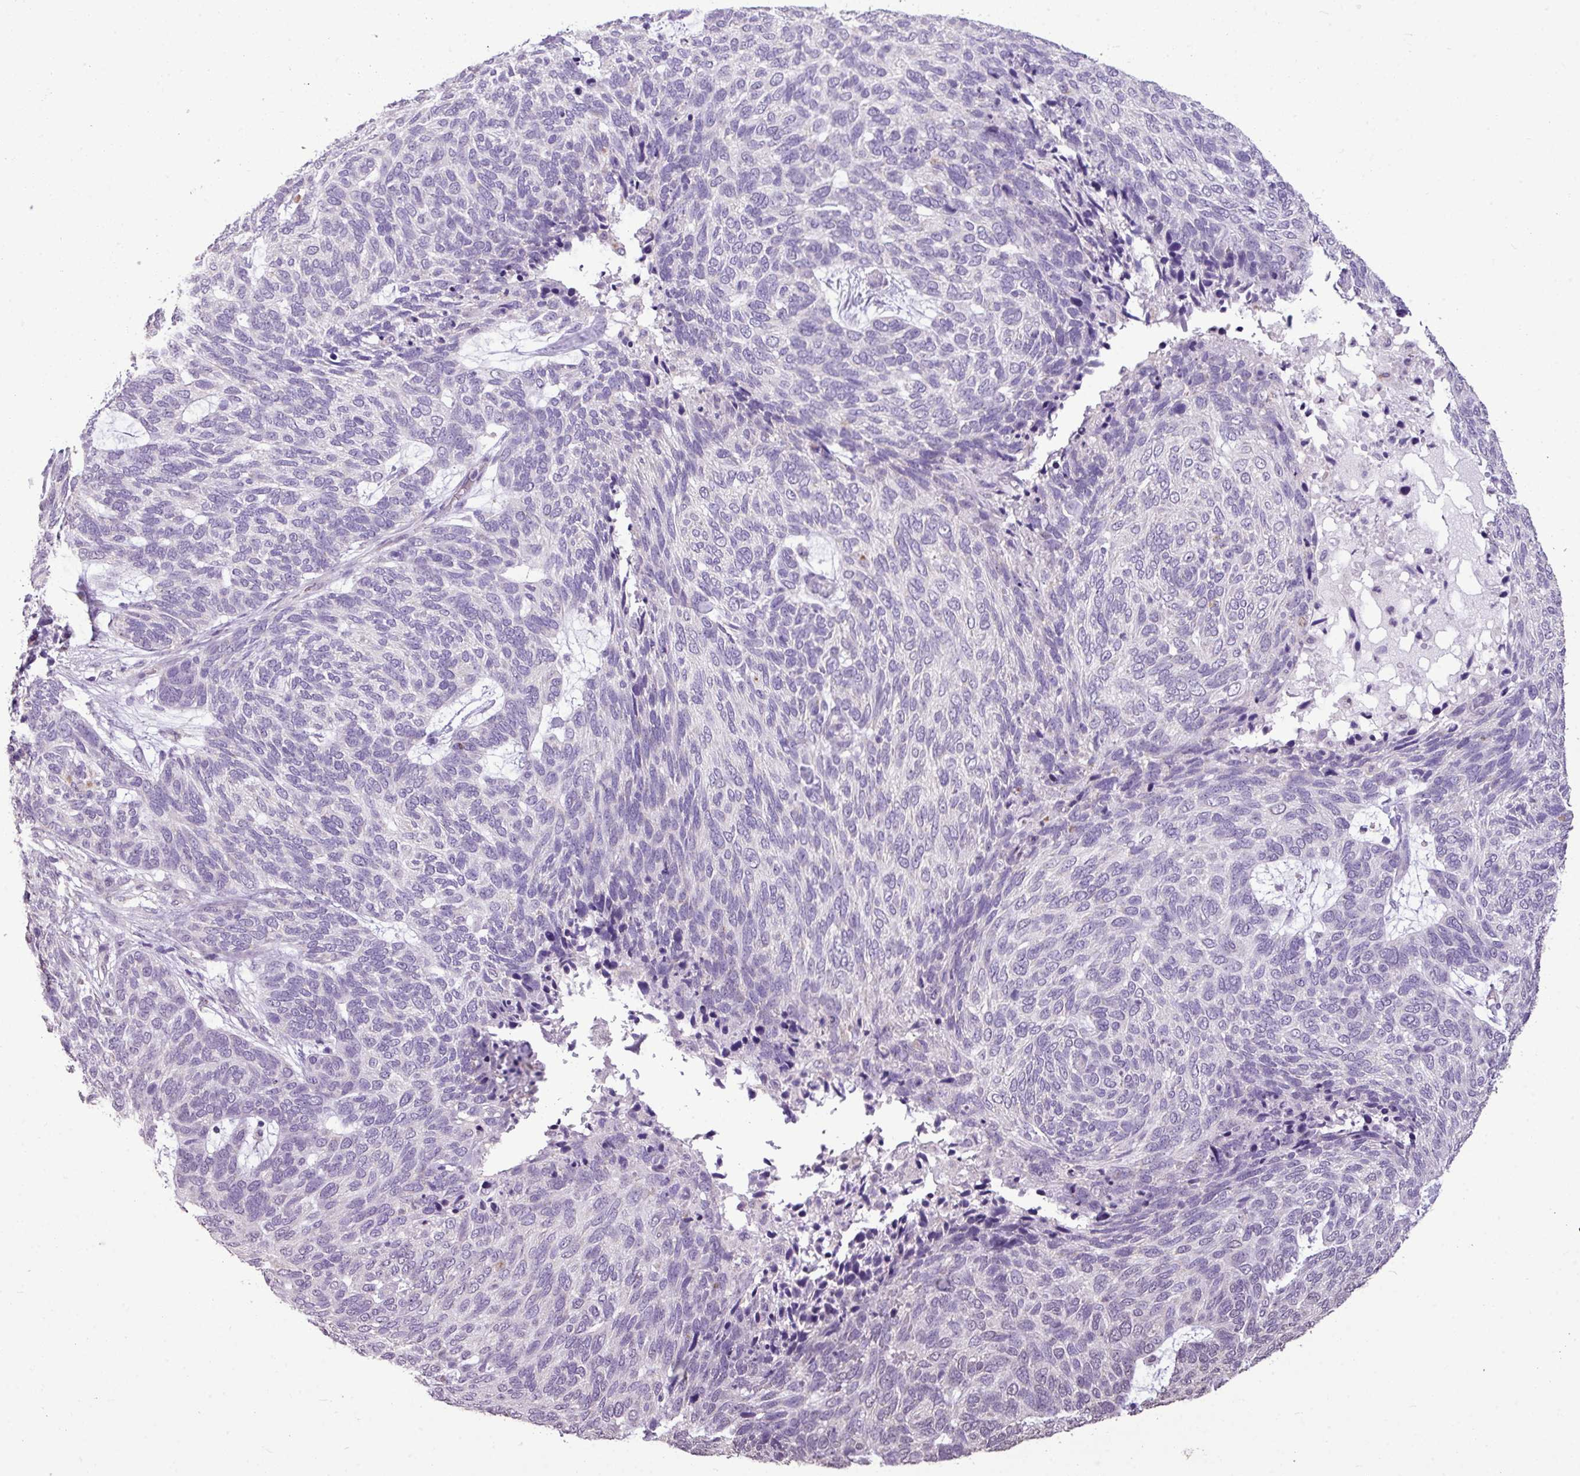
{"staining": {"intensity": "negative", "quantity": "none", "location": "none"}, "tissue": "skin cancer", "cell_type": "Tumor cells", "image_type": "cancer", "snomed": [{"axis": "morphology", "description": "Basal cell carcinoma"}, {"axis": "topography", "description": "Skin"}], "caption": "Tumor cells show no significant protein positivity in basal cell carcinoma (skin). (Brightfield microscopy of DAB IHC at high magnification).", "gene": "ALDH2", "patient": {"sex": "female", "age": 65}}